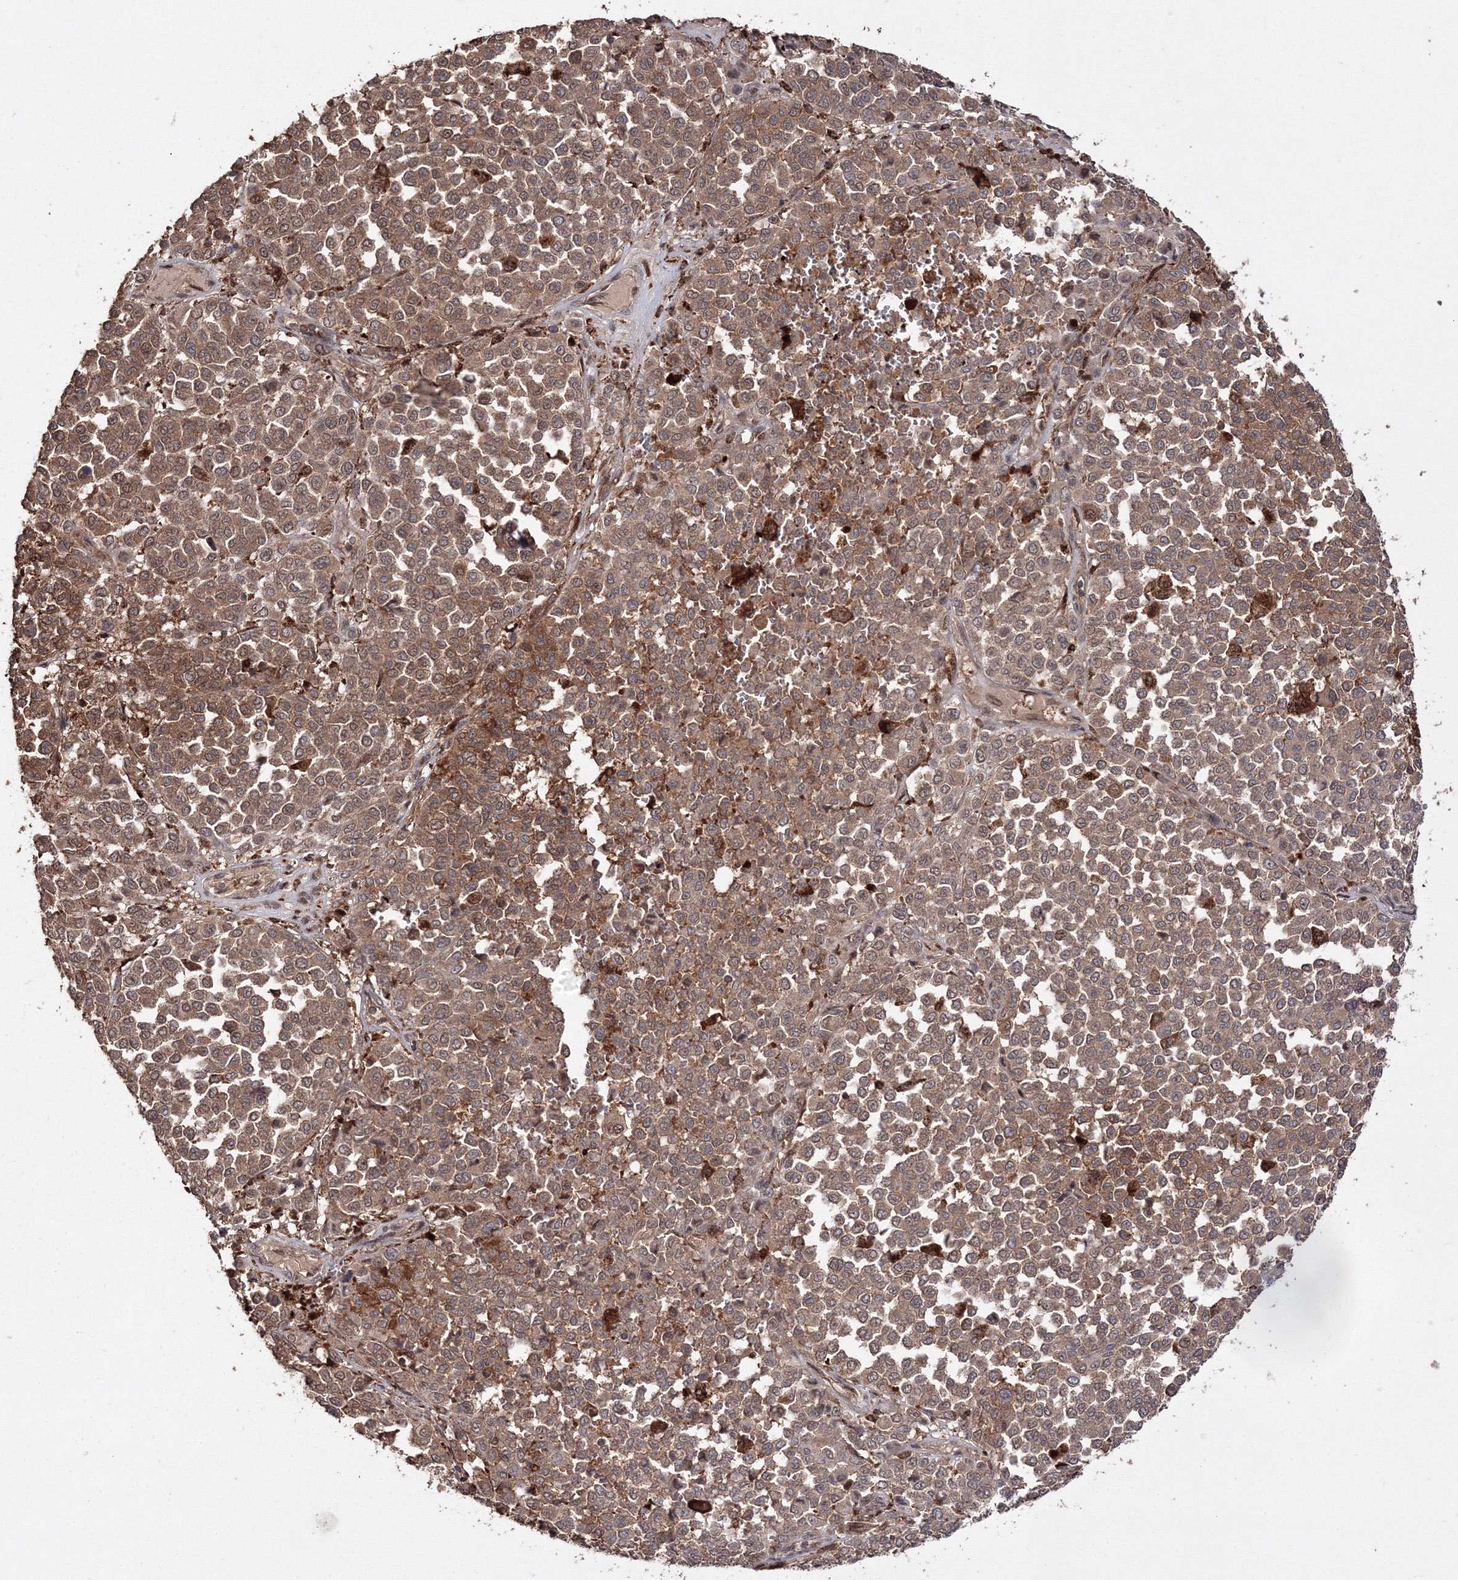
{"staining": {"intensity": "moderate", "quantity": ">75%", "location": "cytoplasmic/membranous"}, "tissue": "melanoma", "cell_type": "Tumor cells", "image_type": "cancer", "snomed": [{"axis": "morphology", "description": "Malignant melanoma, Metastatic site"}, {"axis": "topography", "description": "Pancreas"}], "caption": "DAB immunohistochemical staining of malignant melanoma (metastatic site) reveals moderate cytoplasmic/membranous protein staining in approximately >75% of tumor cells. (DAB IHC with brightfield microscopy, high magnification).", "gene": "DDO", "patient": {"sex": "female", "age": 30}}